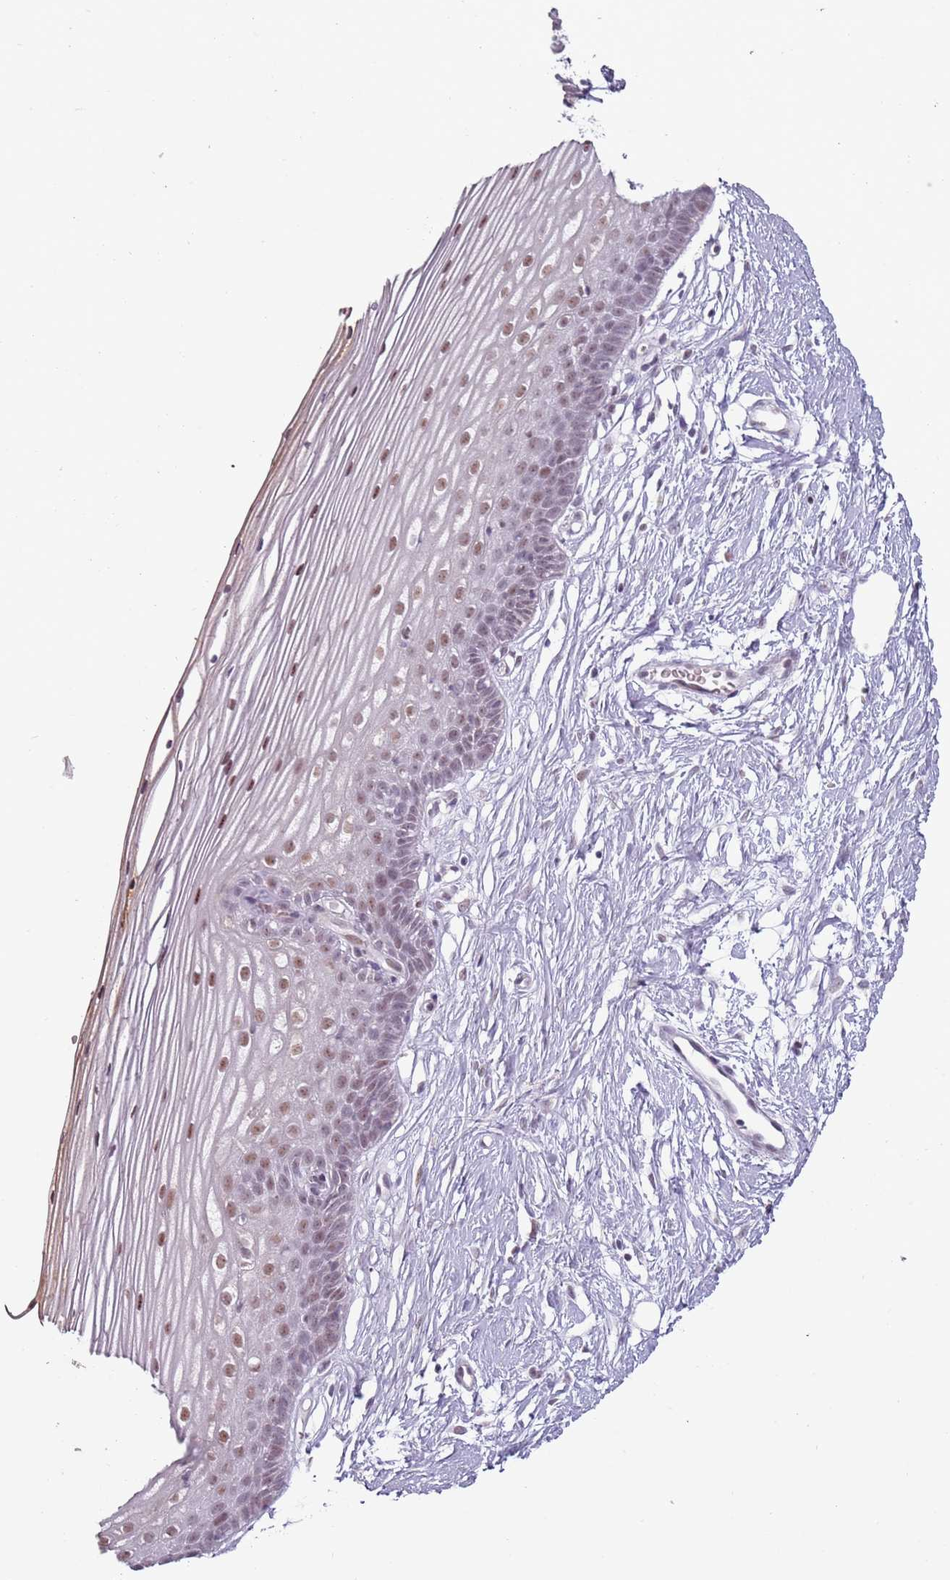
{"staining": {"intensity": "weak", "quantity": "25%-75%", "location": "nuclear"}, "tissue": "cervix", "cell_type": "Glandular cells", "image_type": "normal", "snomed": [{"axis": "morphology", "description": "Normal tissue, NOS"}, {"axis": "topography", "description": "Cervix"}], "caption": "Immunohistochemistry staining of unremarkable cervix, which reveals low levels of weak nuclear expression in about 25%-75% of glandular cells indicating weak nuclear protein expression. The staining was performed using DAB (brown) for protein detection and nuclei were counterstained in hematoxylin (blue).", "gene": "REXO4", "patient": {"sex": "female", "age": 40}}